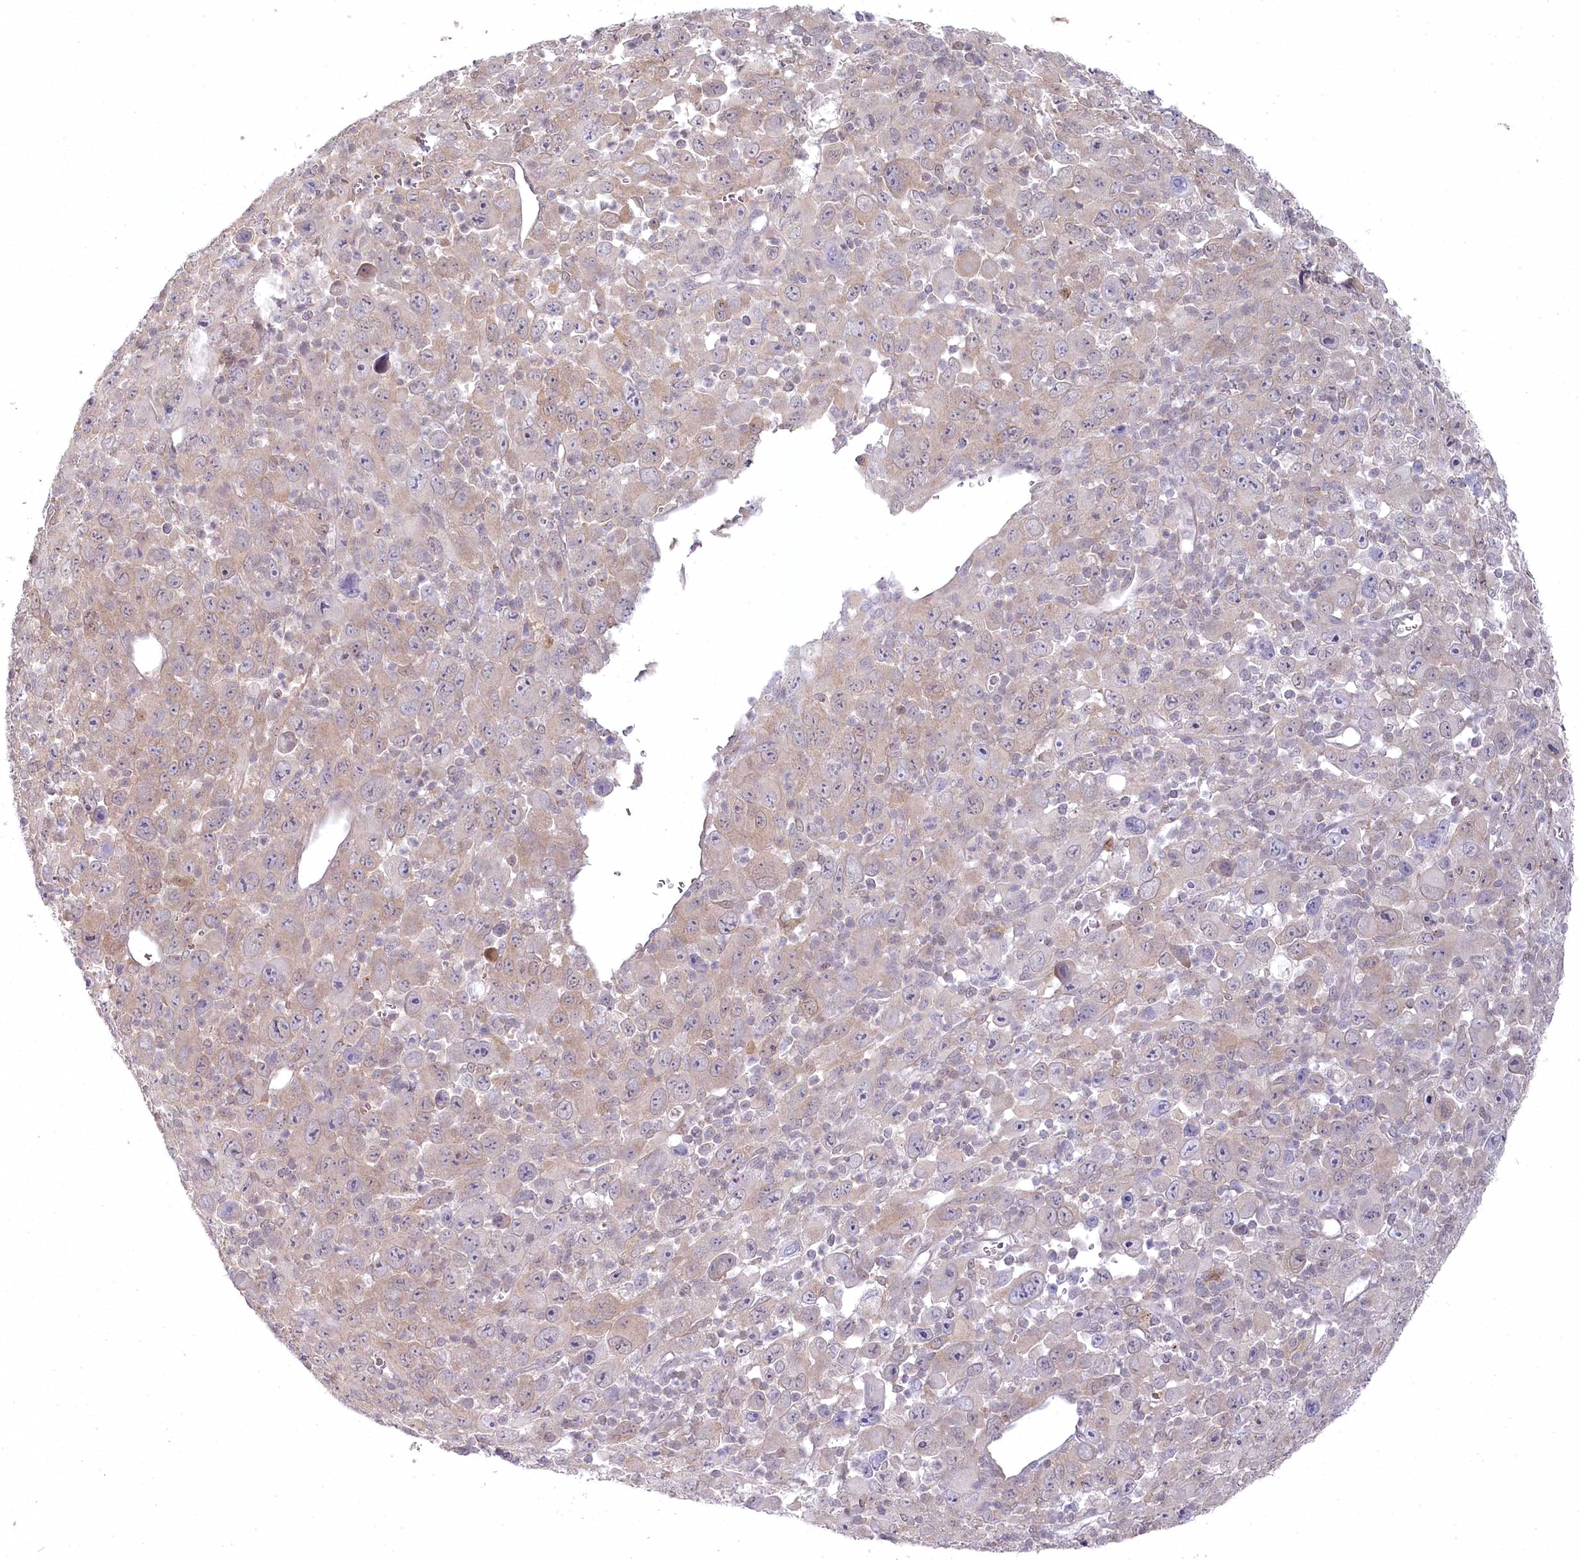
{"staining": {"intensity": "weak", "quantity": "25%-75%", "location": "cytoplasmic/membranous"}, "tissue": "melanoma", "cell_type": "Tumor cells", "image_type": "cancer", "snomed": [{"axis": "morphology", "description": "Malignant melanoma, Metastatic site"}, {"axis": "topography", "description": "Skin"}], "caption": "Malignant melanoma (metastatic site) tissue displays weak cytoplasmic/membranous staining in about 25%-75% of tumor cells, visualized by immunohistochemistry.", "gene": "AAMDC", "patient": {"sex": "female", "age": 56}}